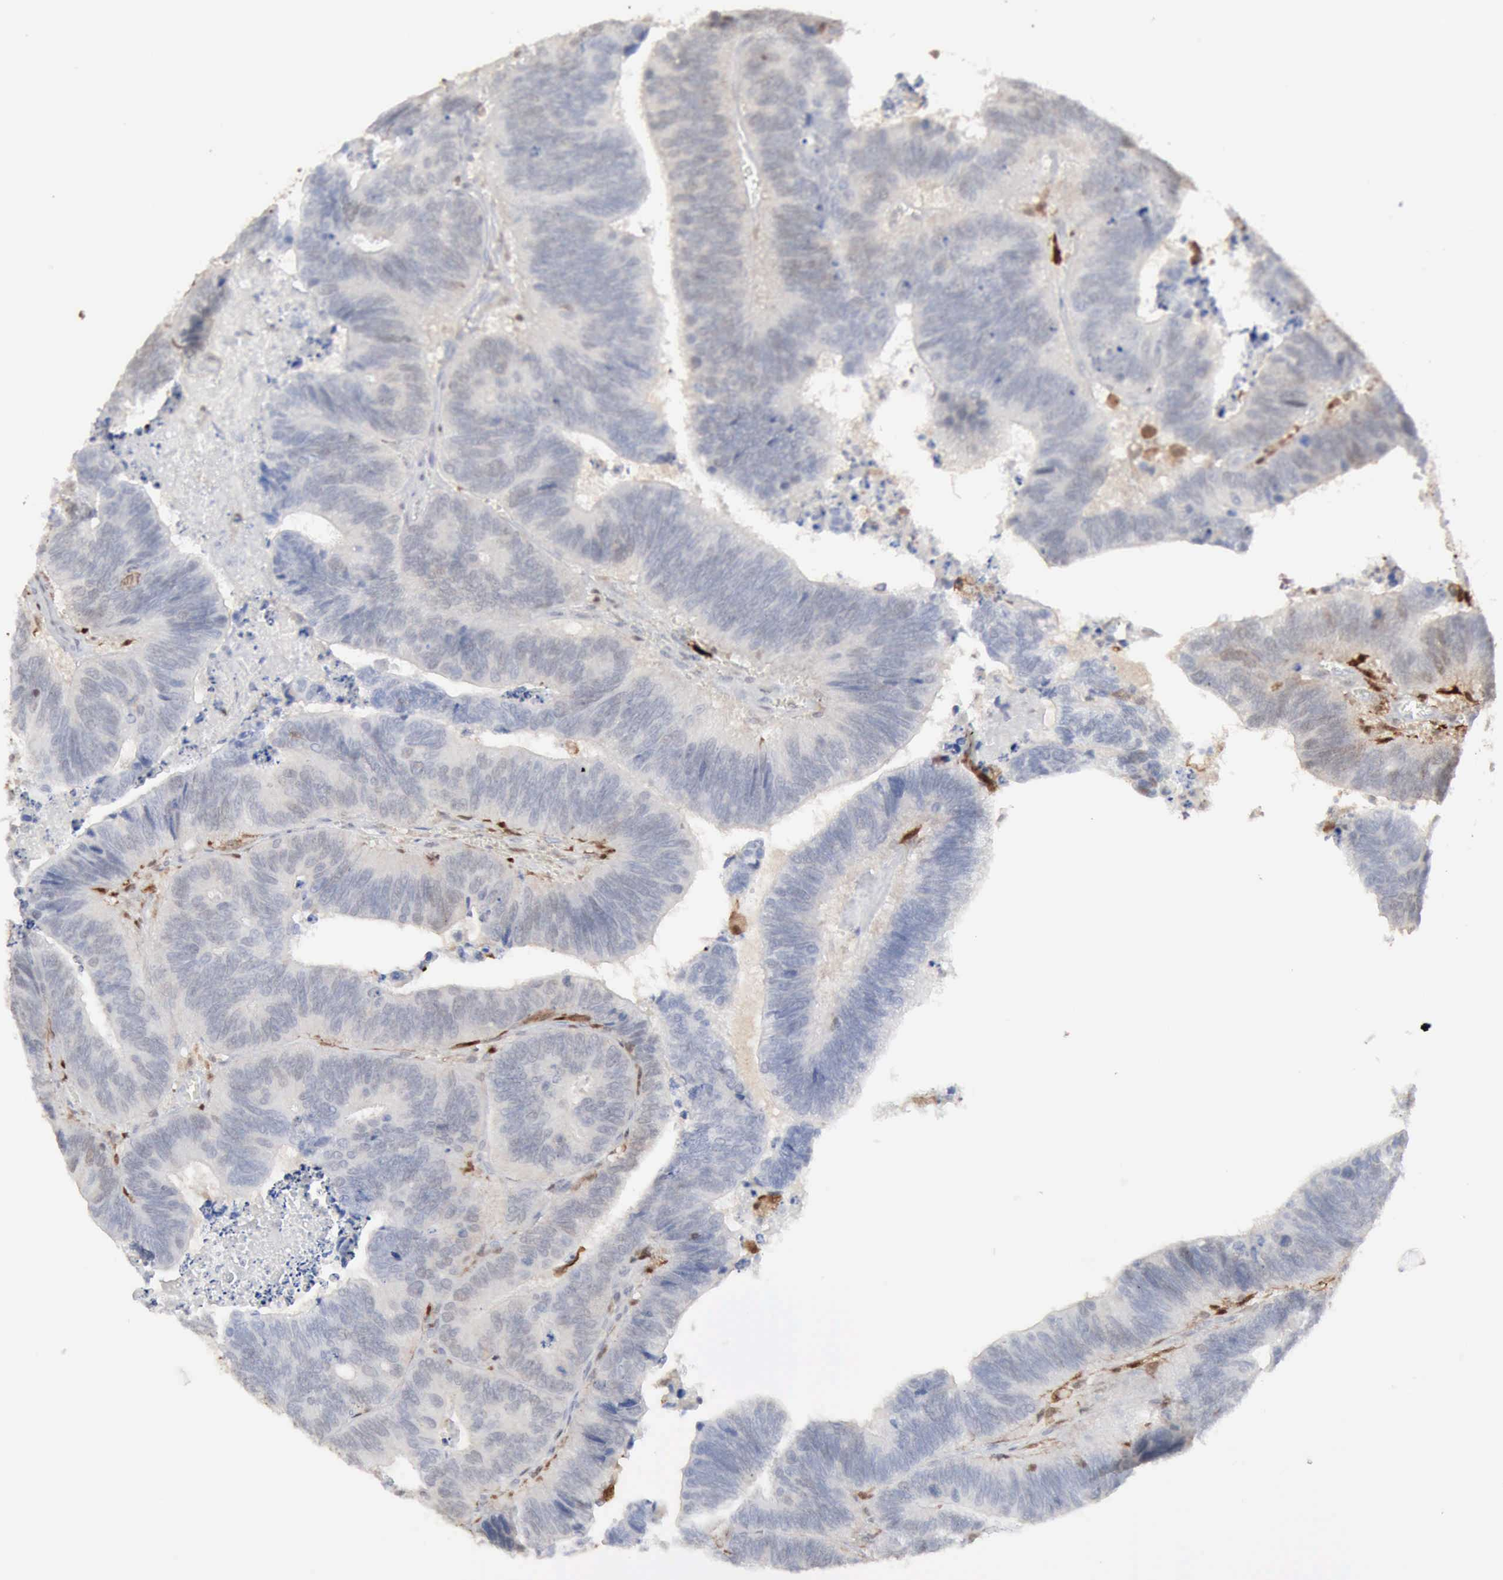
{"staining": {"intensity": "weak", "quantity": "<25%", "location": "cytoplasmic/membranous,nuclear"}, "tissue": "colorectal cancer", "cell_type": "Tumor cells", "image_type": "cancer", "snomed": [{"axis": "morphology", "description": "Adenocarcinoma, NOS"}, {"axis": "topography", "description": "Colon"}], "caption": "This is an immunohistochemistry (IHC) micrograph of adenocarcinoma (colorectal). There is no staining in tumor cells.", "gene": "STAT1", "patient": {"sex": "male", "age": 72}}